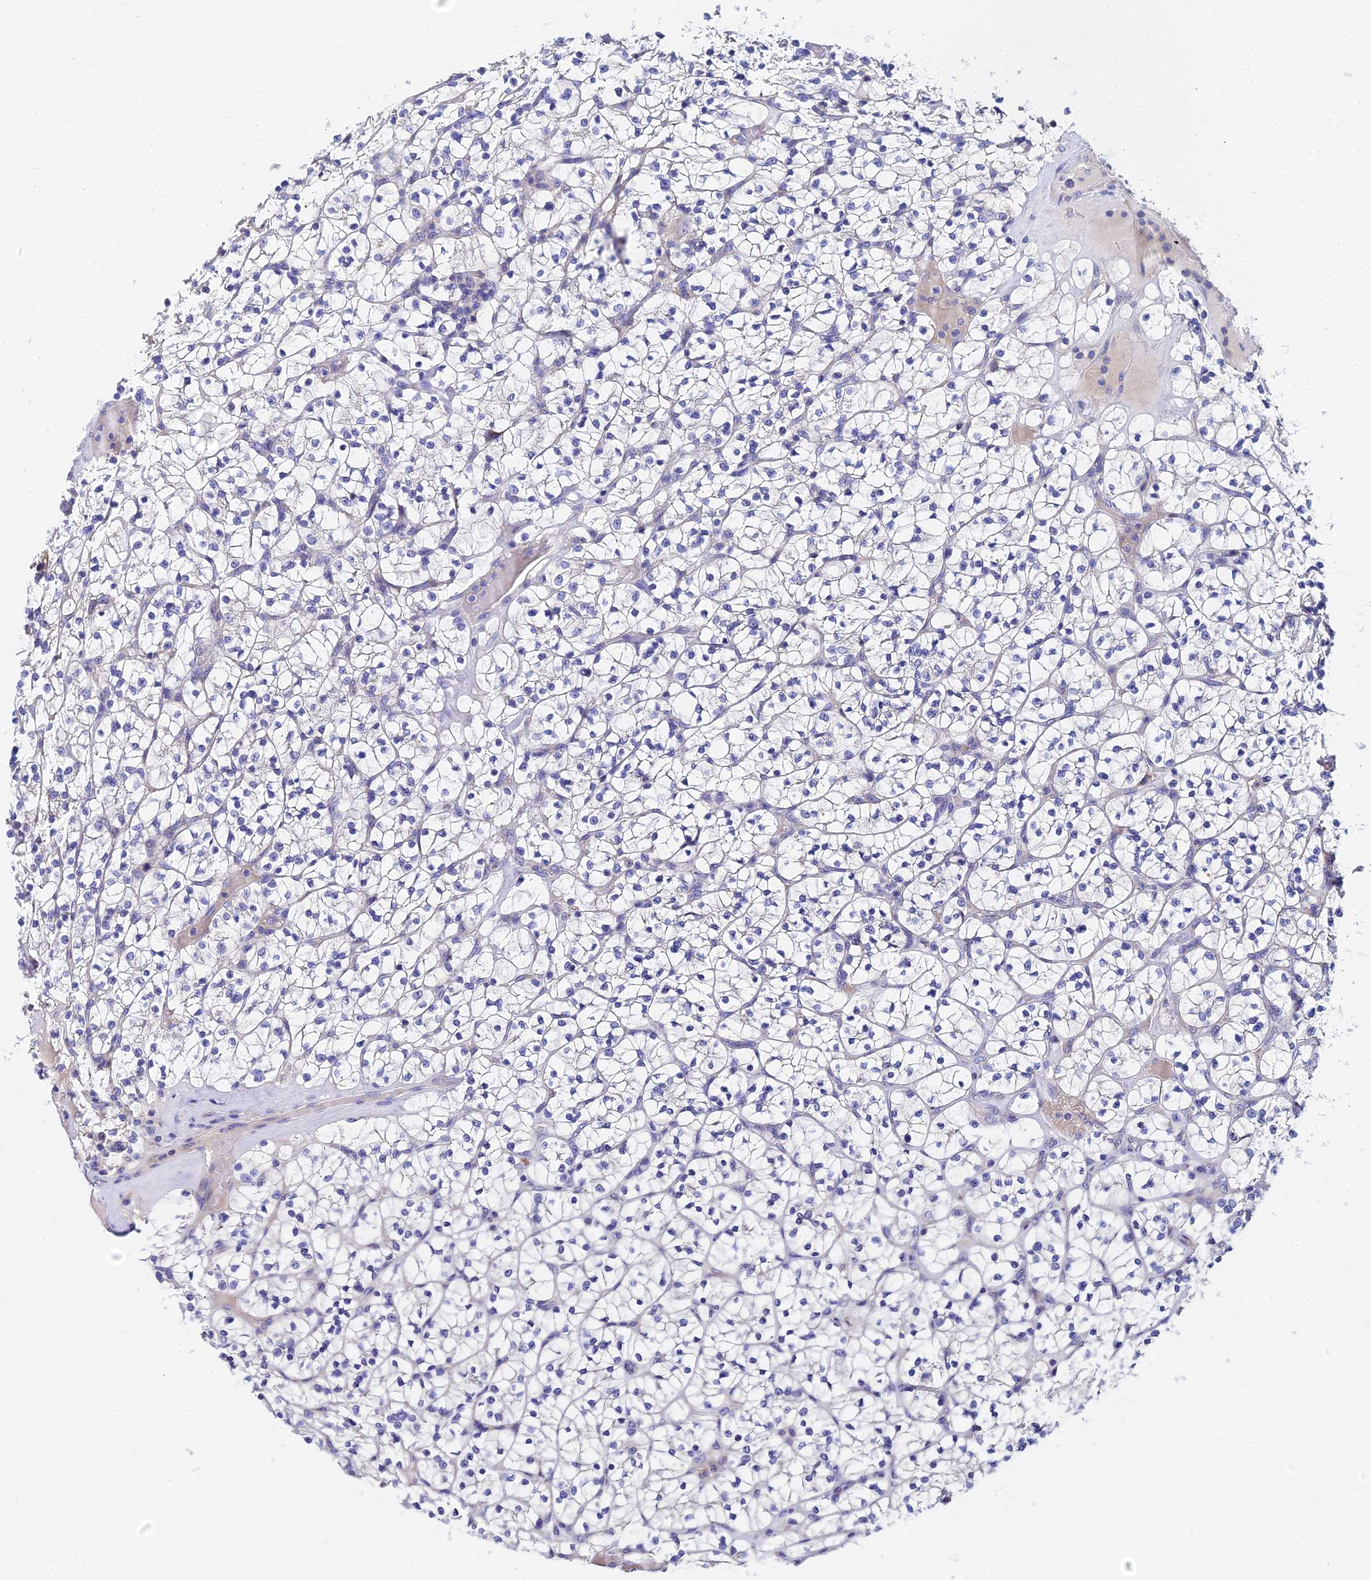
{"staining": {"intensity": "negative", "quantity": "none", "location": "none"}, "tissue": "renal cancer", "cell_type": "Tumor cells", "image_type": "cancer", "snomed": [{"axis": "morphology", "description": "Adenocarcinoma, NOS"}, {"axis": "topography", "description": "Kidney"}], "caption": "Protein analysis of renal cancer (adenocarcinoma) shows no significant positivity in tumor cells.", "gene": "UBE2L3", "patient": {"sex": "female", "age": 64}}